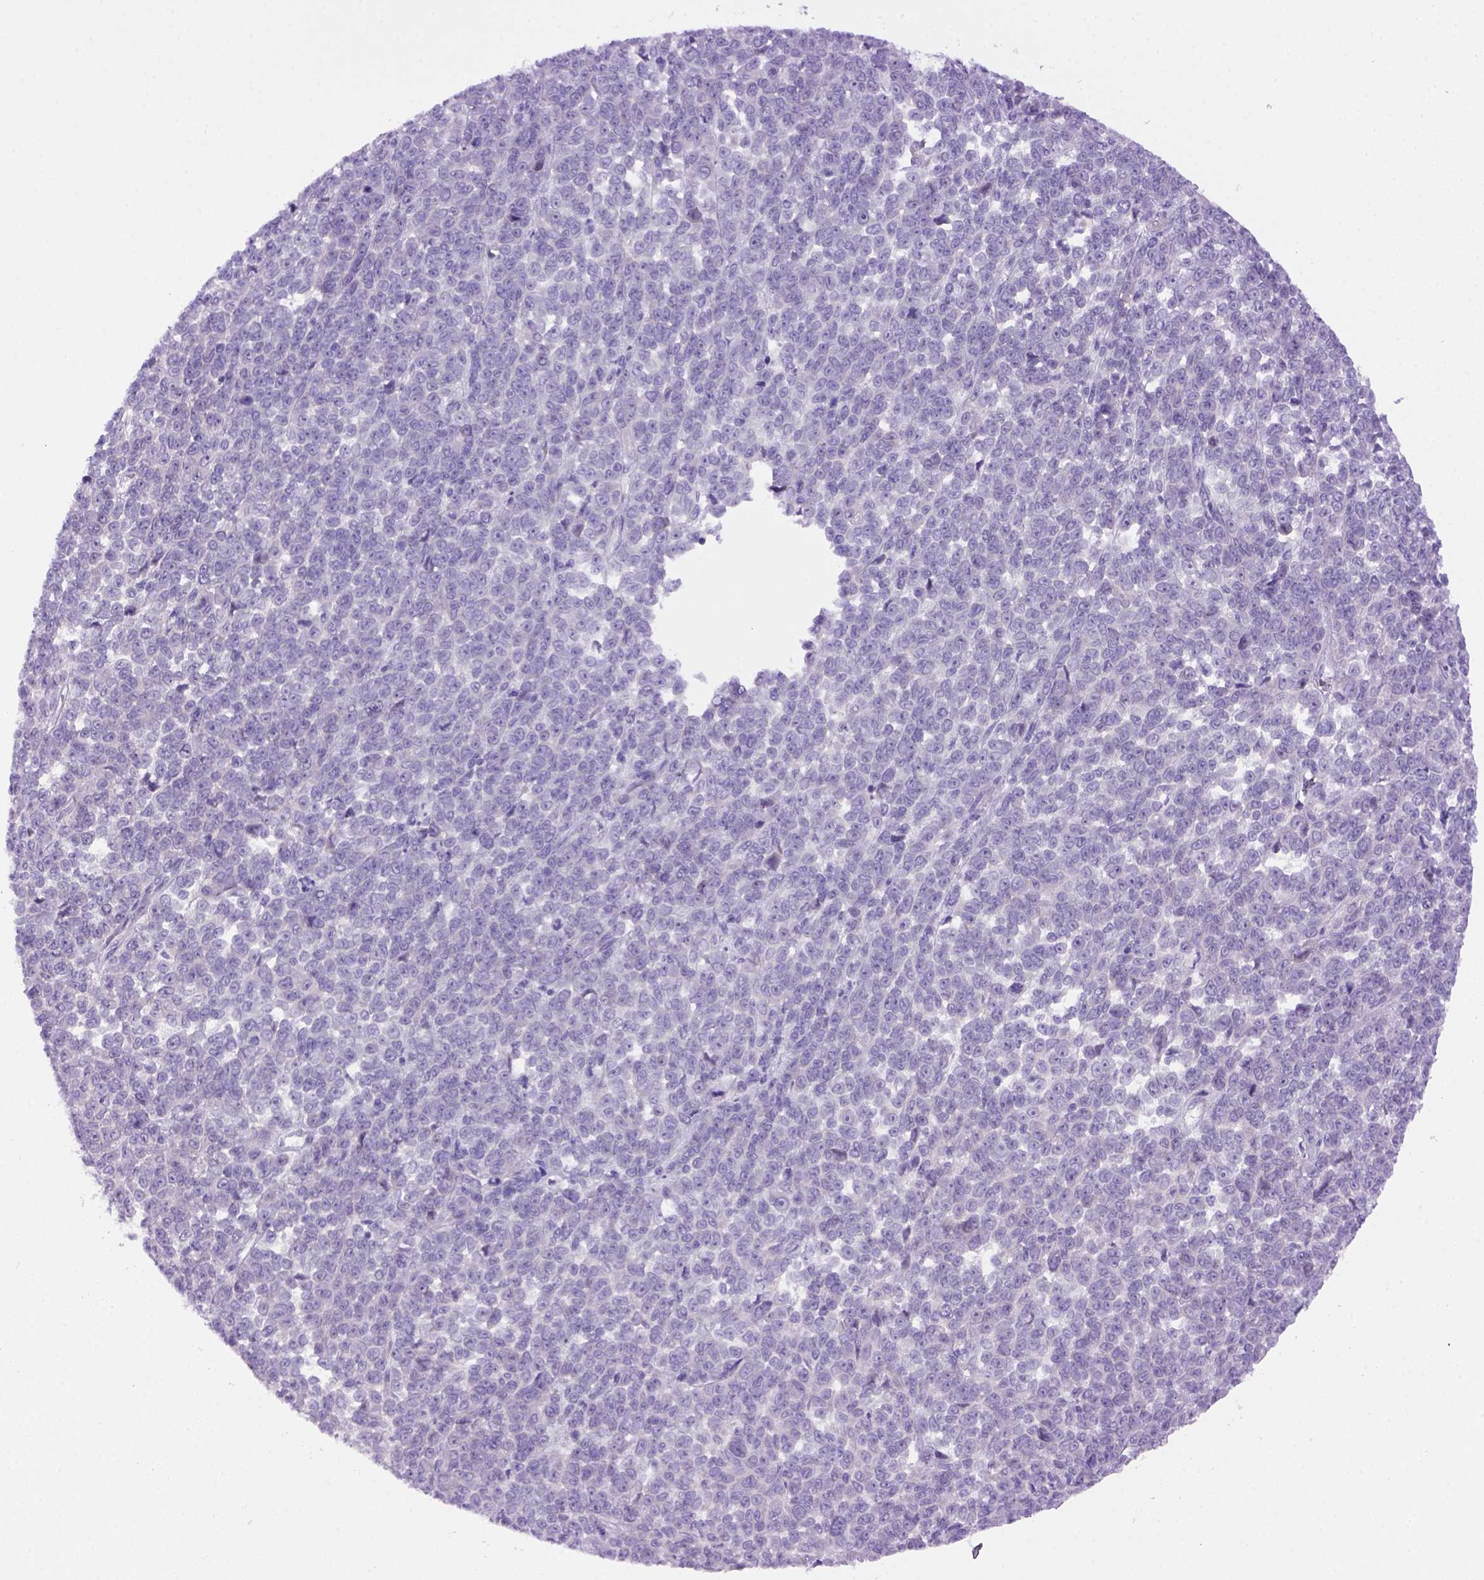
{"staining": {"intensity": "negative", "quantity": "none", "location": "none"}, "tissue": "melanoma", "cell_type": "Tumor cells", "image_type": "cancer", "snomed": [{"axis": "morphology", "description": "Malignant melanoma, NOS"}, {"axis": "topography", "description": "Skin"}], "caption": "There is no significant staining in tumor cells of malignant melanoma.", "gene": "DNAH11", "patient": {"sex": "female", "age": 95}}